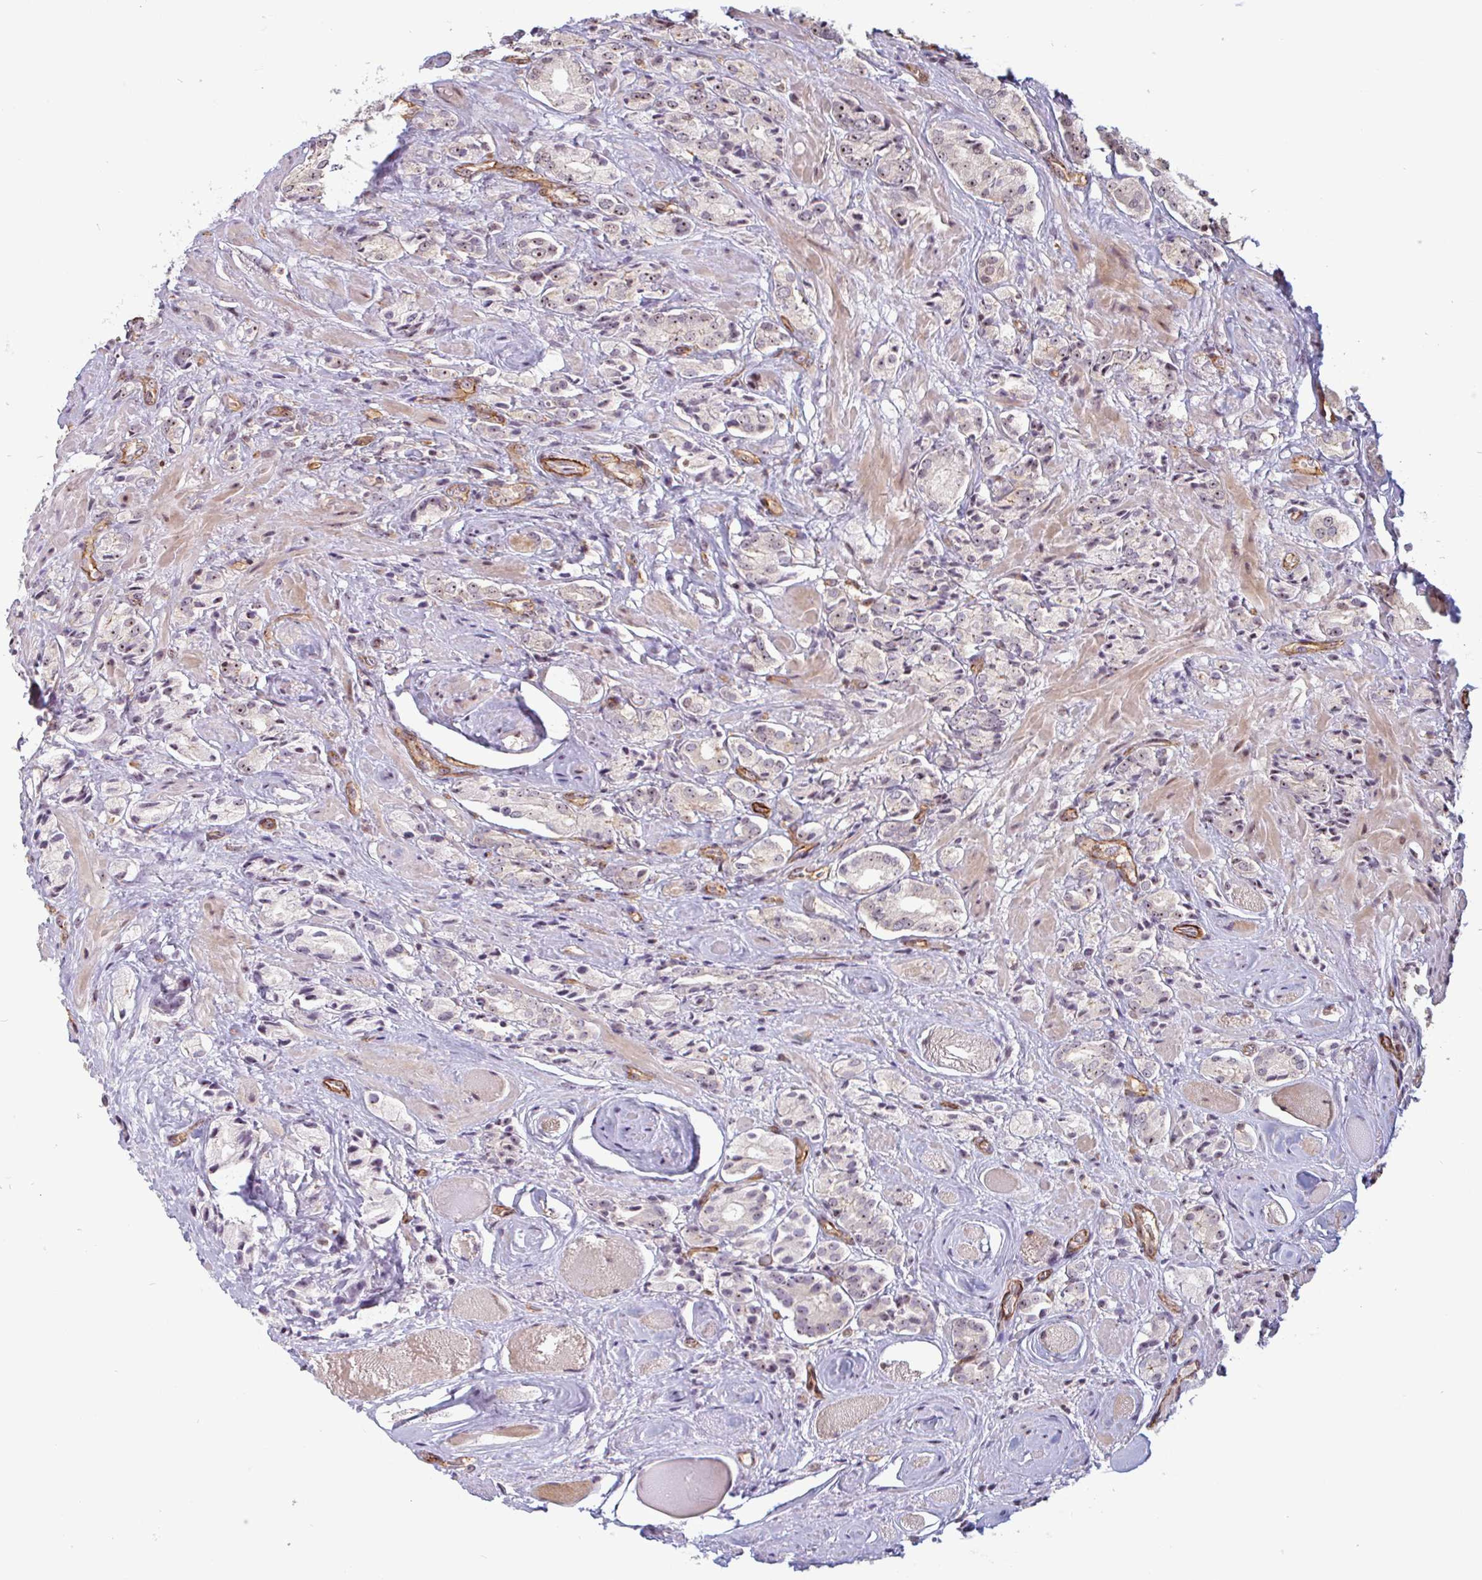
{"staining": {"intensity": "moderate", "quantity": "<25%", "location": "nuclear"}, "tissue": "prostate cancer", "cell_type": "Tumor cells", "image_type": "cancer", "snomed": [{"axis": "morphology", "description": "Adenocarcinoma, High grade"}, {"axis": "topography", "description": "Prostate and seminal vesicle, NOS"}], "caption": "The histopathology image demonstrates staining of prostate adenocarcinoma (high-grade), revealing moderate nuclear protein staining (brown color) within tumor cells. The staining was performed using DAB (3,3'-diaminobenzidine), with brown indicating positive protein expression. Nuclei are stained blue with hematoxylin.", "gene": "ZNF689", "patient": {"sex": "male", "age": 64}}